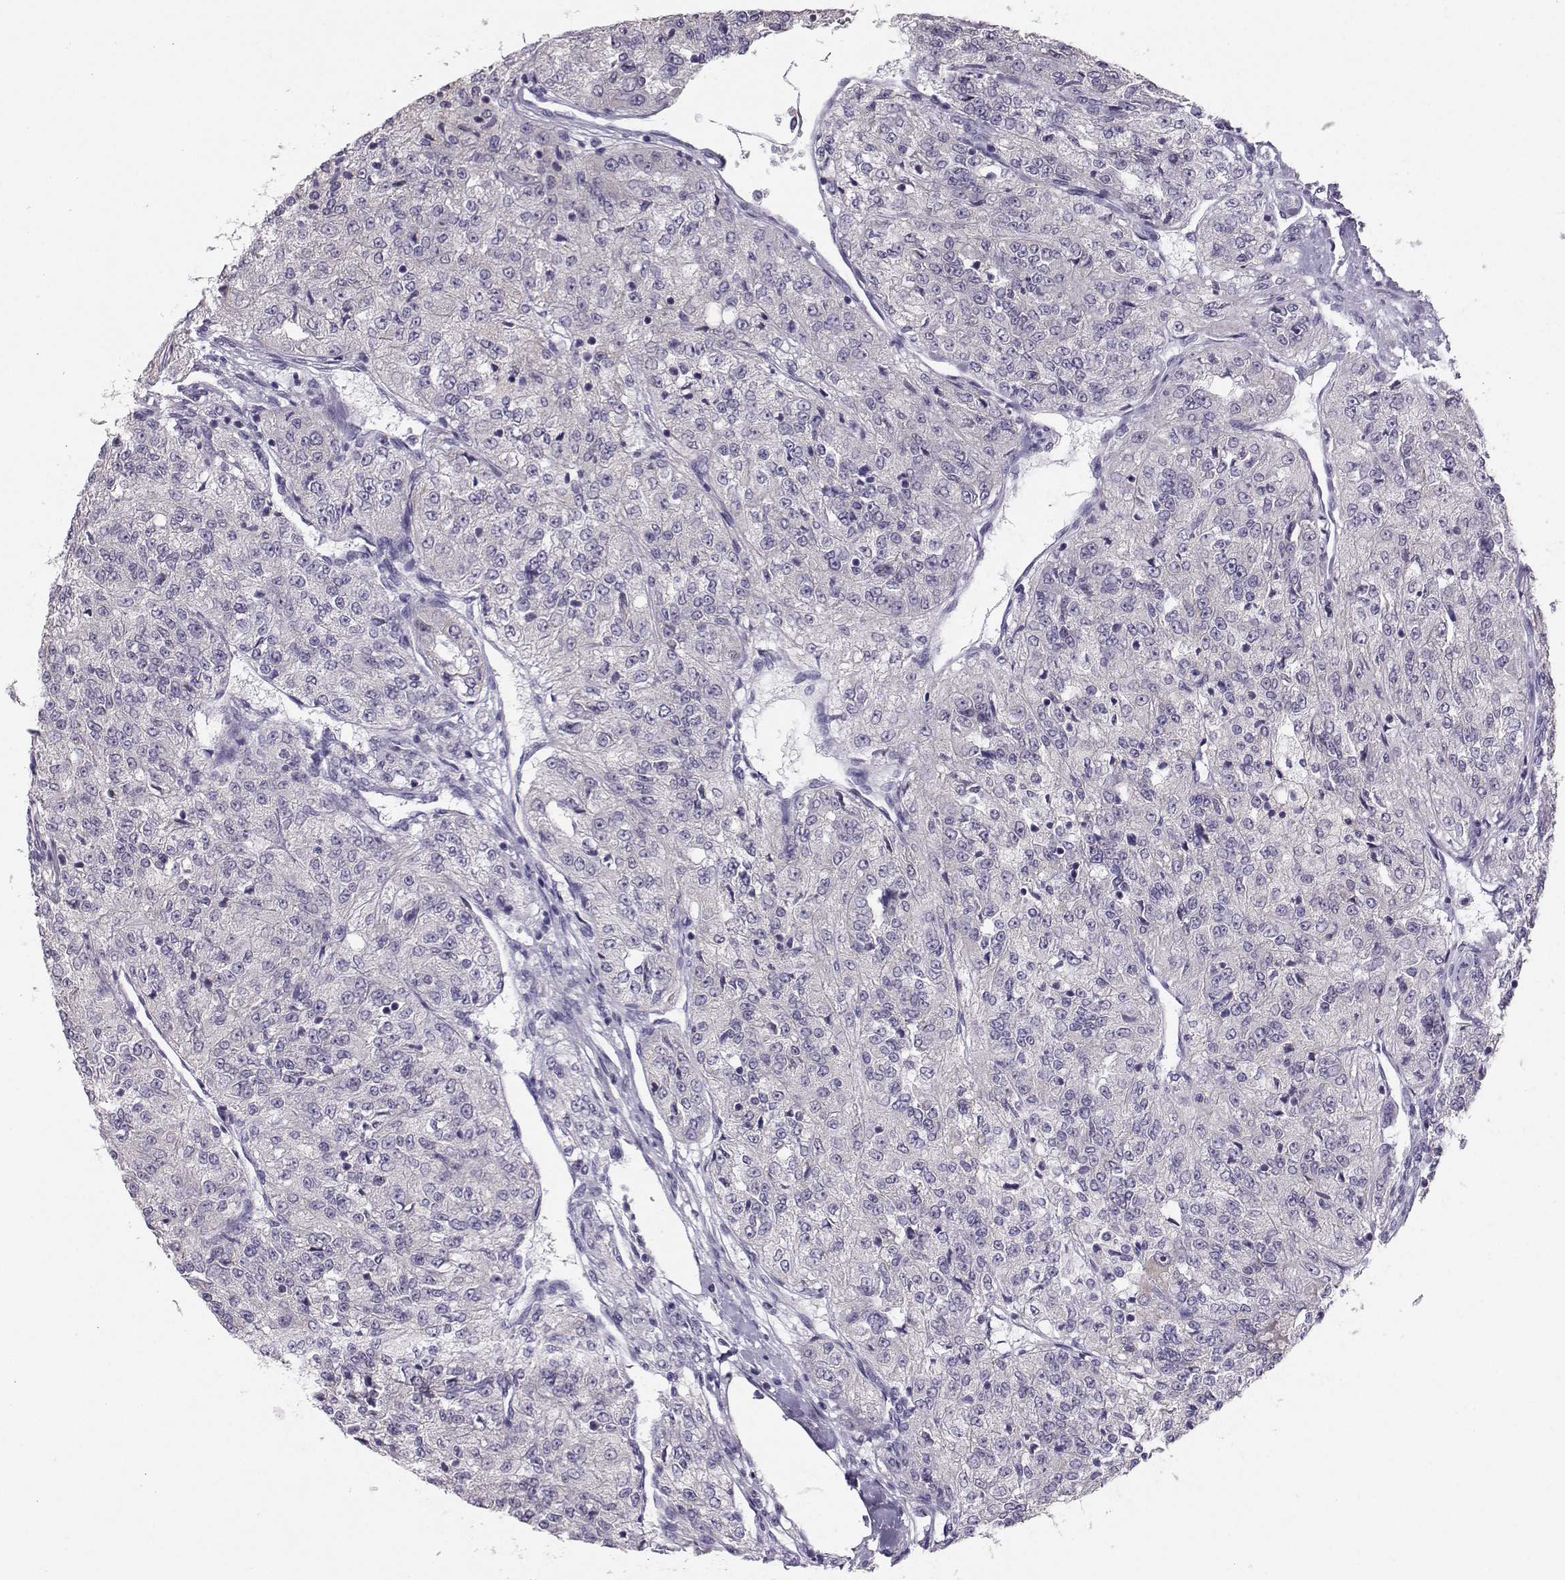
{"staining": {"intensity": "negative", "quantity": "none", "location": "none"}, "tissue": "renal cancer", "cell_type": "Tumor cells", "image_type": "cancer", "snomed": [{"axis": "morphology", "description": "Adenocarcinoma, NOS"}, {"axis": "topography", "description": "Kidney"}], "caption": "Renal cancer (adenocarcinoma) was stained to show a protein in brown. There is no significant expression in tumor cells. The staining is performed using DAB brown chromogen with nuclei counter-stained in using hematoxylin.", "gene": "DNAAF1", "patient": {"sex": "female", "age": 63}}